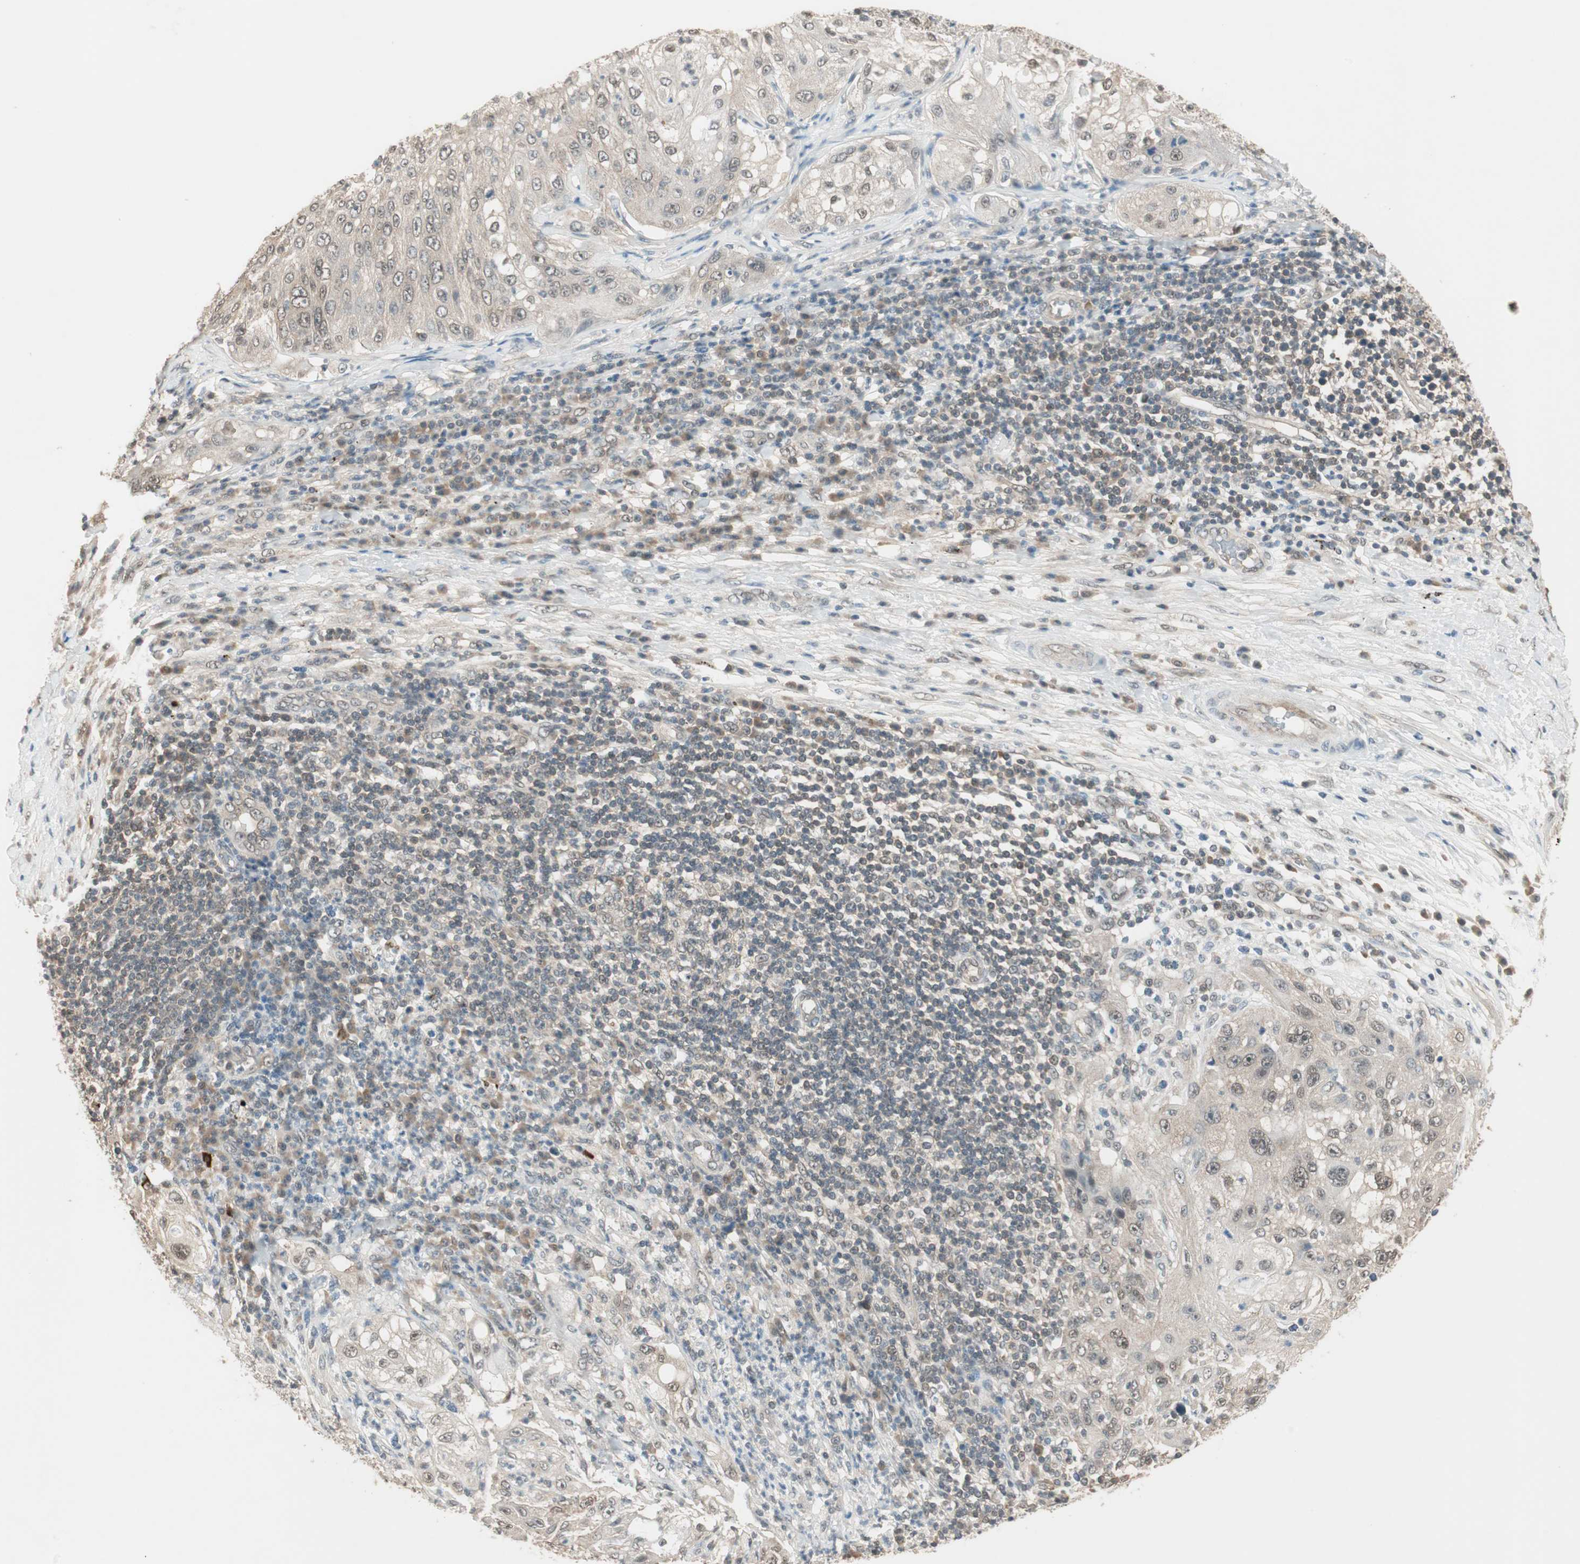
{"staining": {"intensity": "weak", "quantity": "25%-75%", "location": "cytoplasmic/membranous"}, "tissue": "lung cancer", "cell_type": "Tumor cells", "image_type": "cancer", "snomed": [{"axis": "morphology", "description": "Inflammation, NOS"}, {"axis": "morphology", "description": "Squamous cell carcinoma, NOS"}, {"axis": "topography", "description": "Lymph node"}, {"axis": "topography", "description": "Soft tissue"}, {"axis": "topography", "description": "Lung"}], "caption": "Immunohistochemical staining of human lung cancer displays low levels of weak cytoplasmic/membranous protein positivity in about 25%-75% of tumor cells.", "gene": "USP5", "patient": {"sex": "male", "age": 66}}